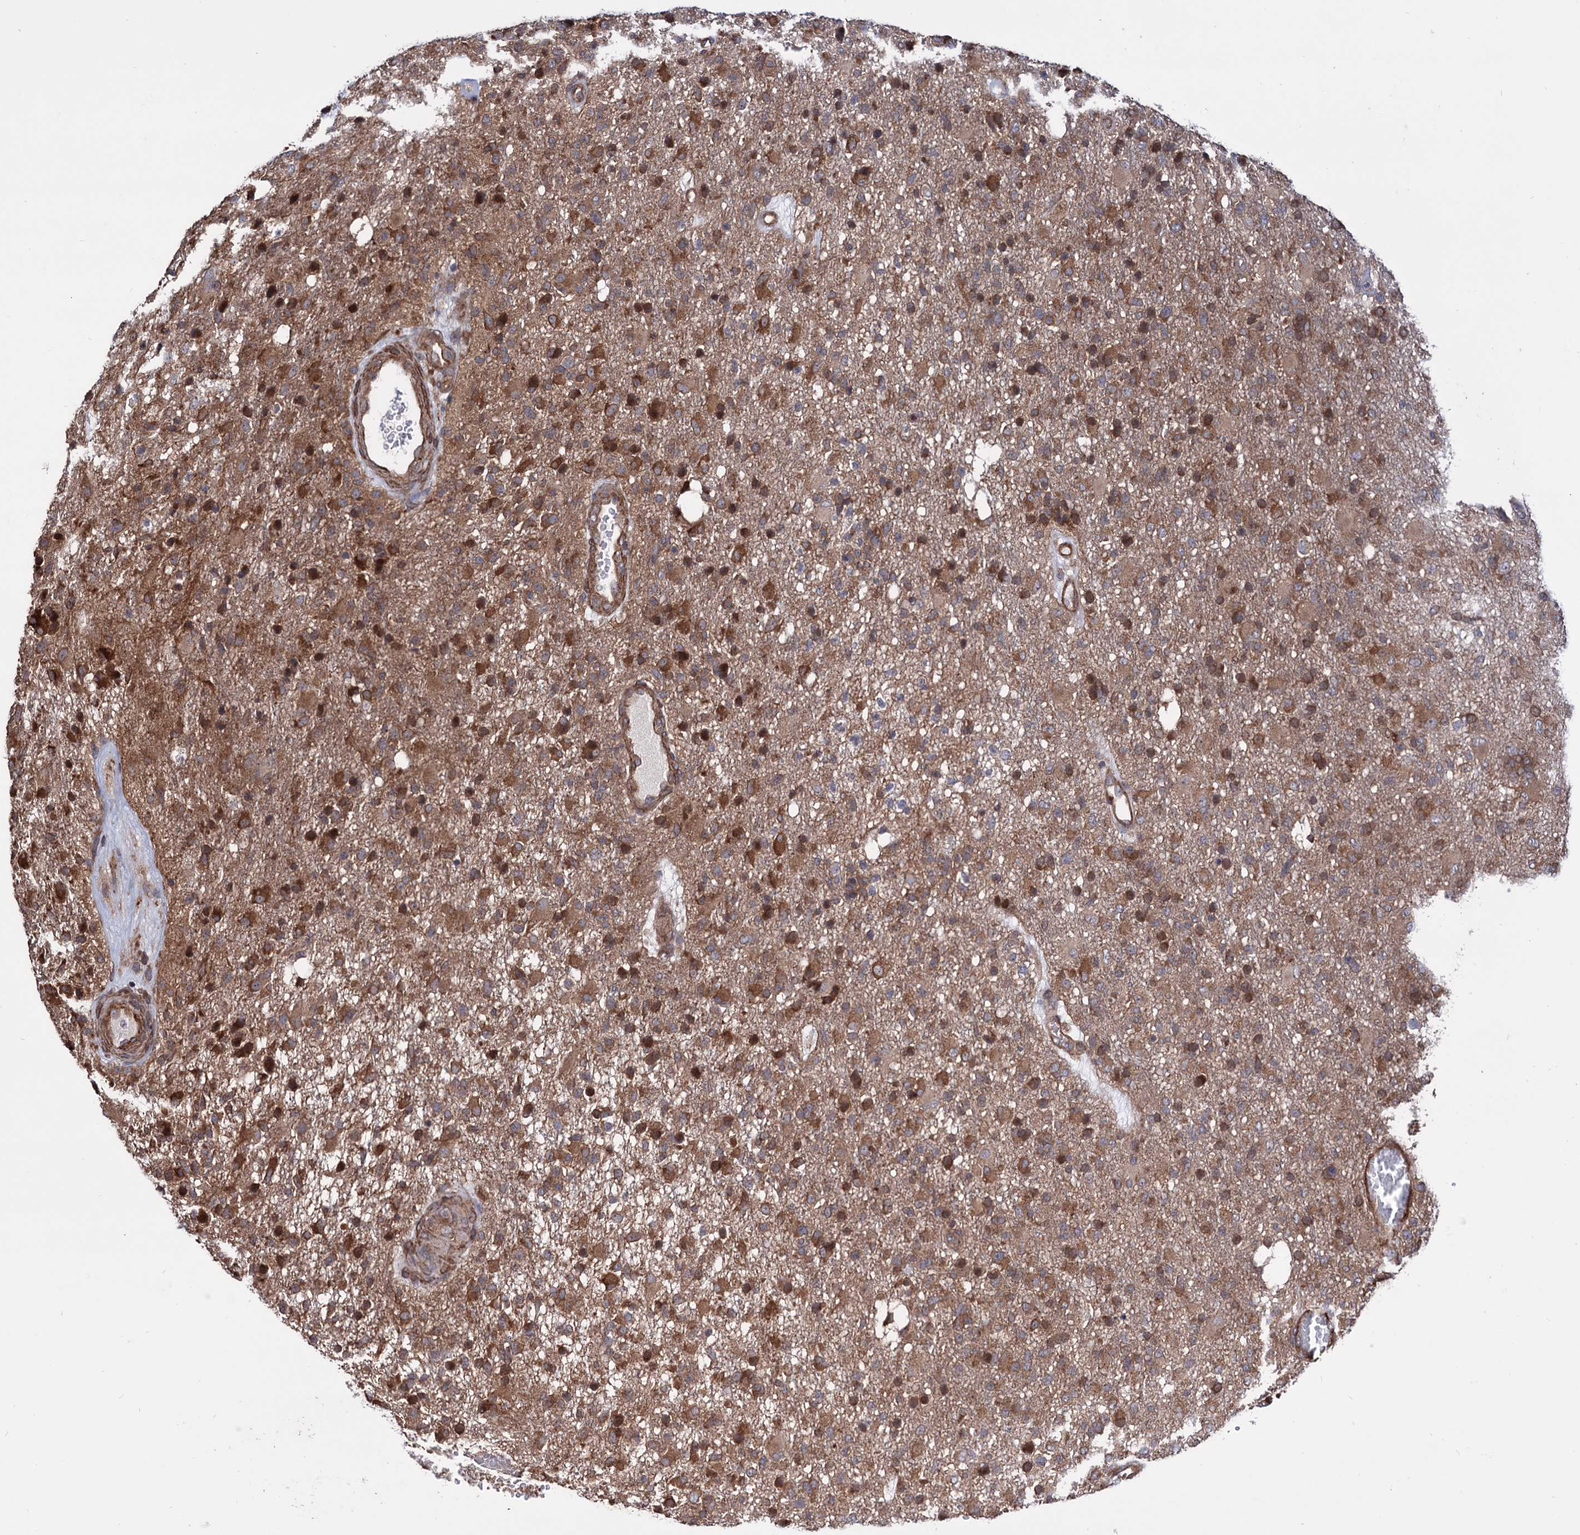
{"staining": {"intensity": "moderate", "quantity": ">75%", "location": "cytoplasmic/membranous"}, "tissue": "glioma", "cell_type": "Tumor cells", "image_type": "cancer", "snomed": [{"axis": "morphology", "description": "Glioma, malignant, High grade"}, {"axis": "topography", "description": "Brain"}], "caption": "DAB immunohistochemical staining of human malignant high-grade glioma demonstrates moderate cytoplasmic/membranous protein expression in approximately >75% of tumor cells.", "gene": "FERMT2", "patient": {"sex": "female", "age": 74}}